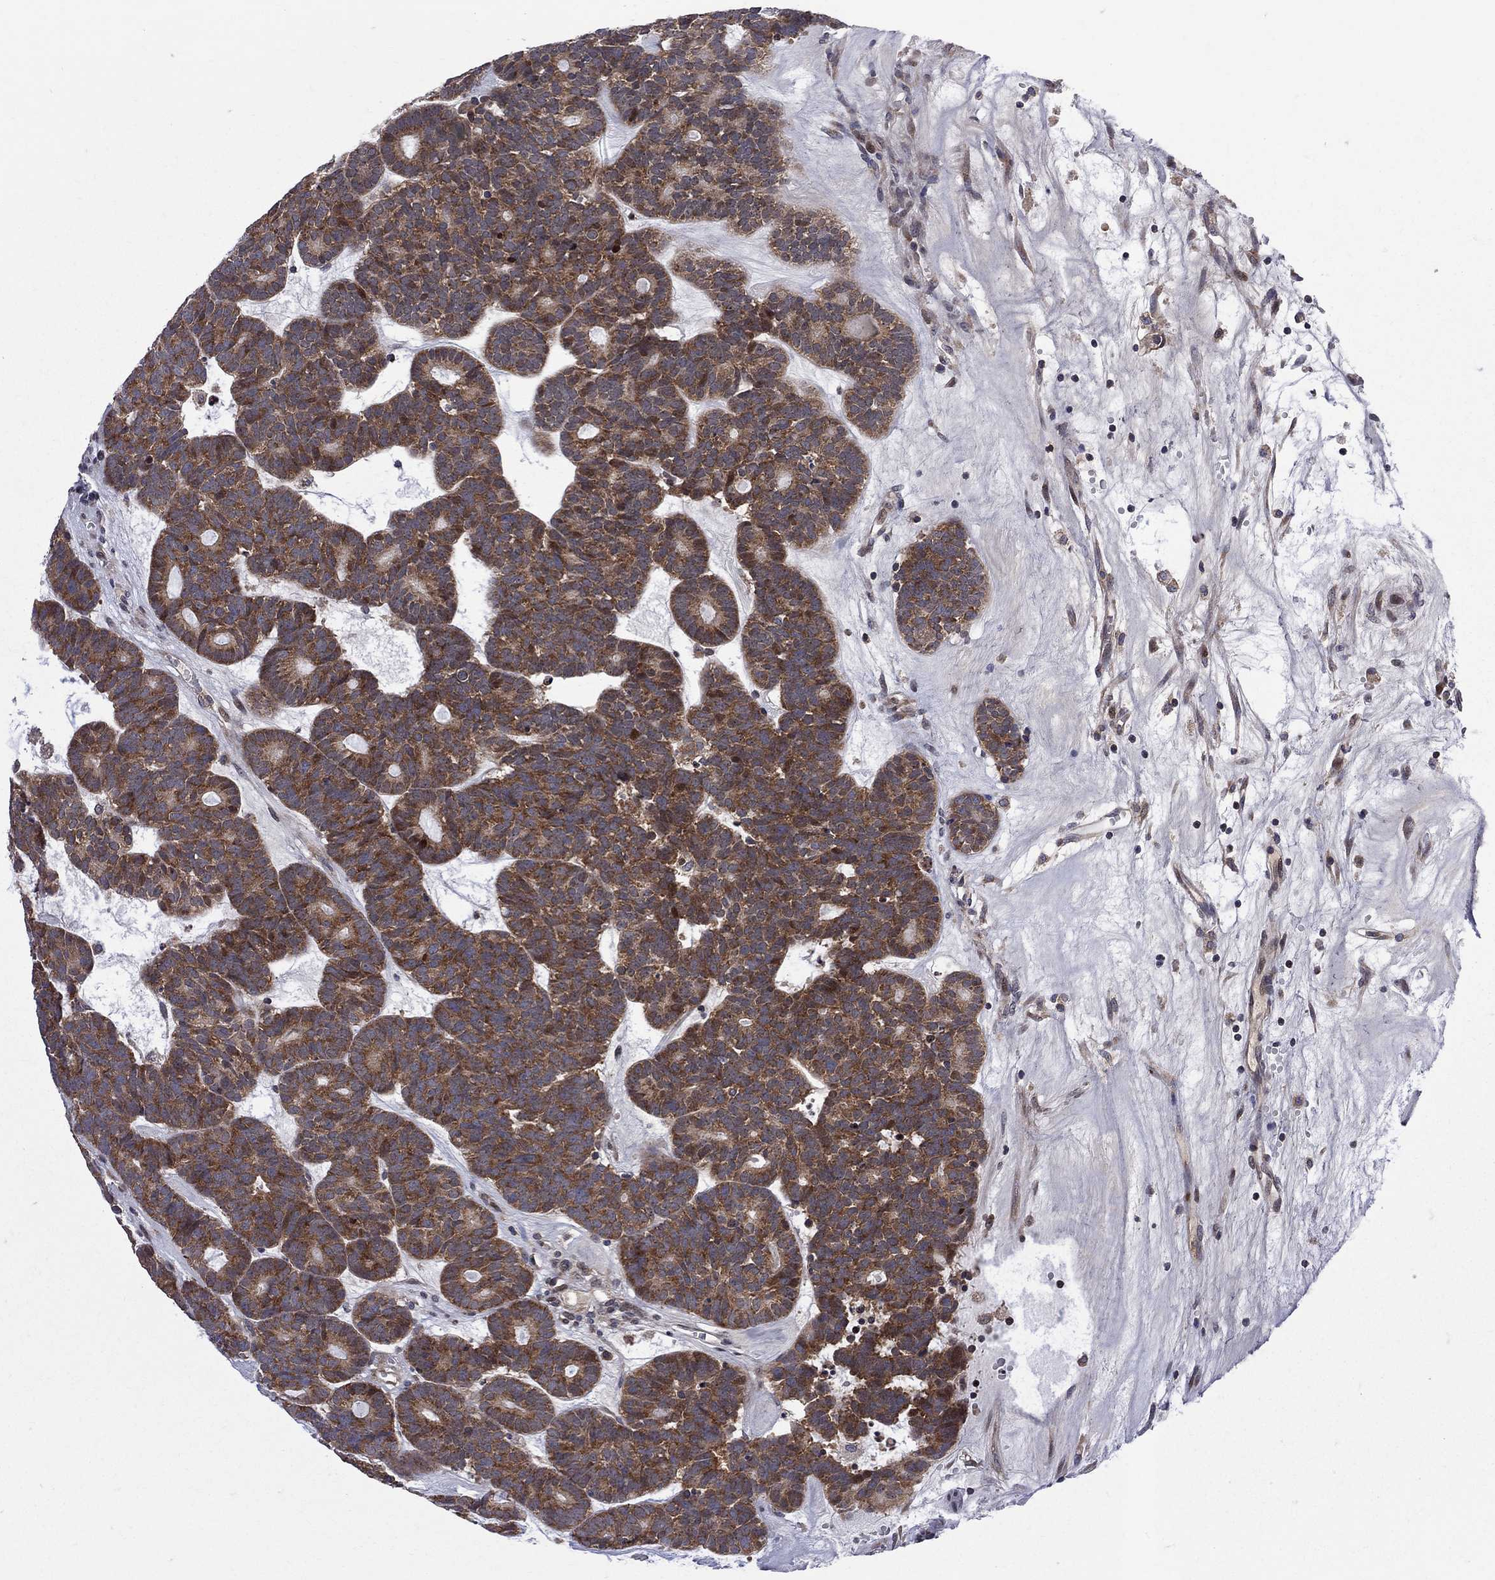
{"staining": {"intensity": "strong", "quantity": ">75%", "location": "cytoplasmic/membranous"}, "tissue": "head and neck cancer", "cell_type": "Tumor cells", "image_type": "cancer", "snomed": [{"axis": "morphology", "description": "Adenocarcinoma, NOS"}, {"axis": "topography", "description": "Head-Neck"}], "caption": "The photomicrograph demonstrates a brown stain indicating the presence of a protein in the cytoplasmic/membranous of tumor cells in head and neck adenocarcinoma. (DAB IHC with brightfield microscopy, high magnification).", "gene": "CNOT11", "patient": {"sex": "female", "age": 81}}